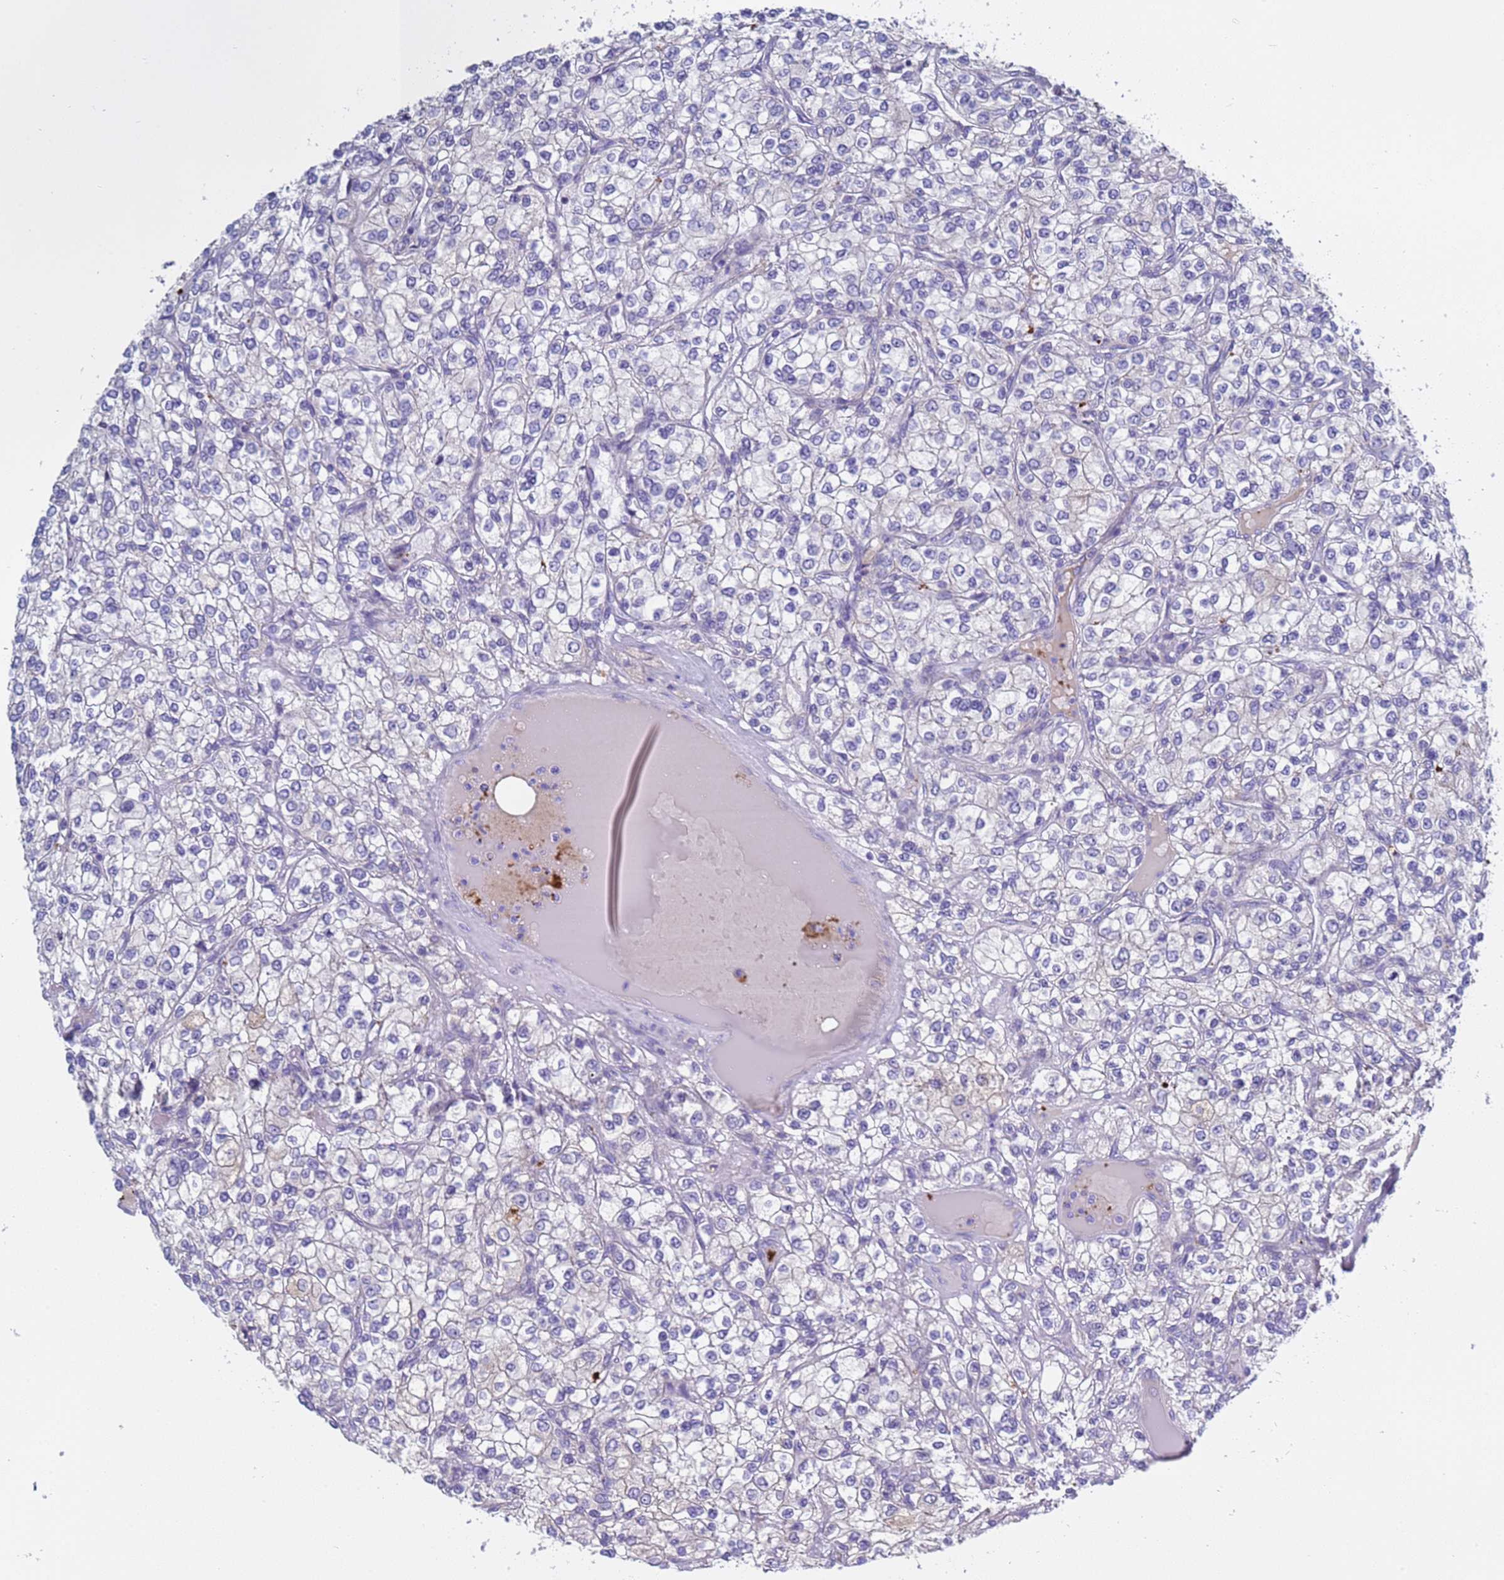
{"staining": {"intensity": "negative", "quantity": "none", "location": "none"}, "tissue": "renal cancer", "cell_type": "Tumor cells", "image_type": "cancer", "snomed": [{"axis": "morphology", "description": "Adenocarcinoma, NOS"}, {"axis": "topography", "description": "Kidney"}], "caption": "High magnification brightfield microscopy of adenocarcinoma (renal) stained with DAB (3,3'-diaminobenzidine) (brown) and counterstained with hematoxylin (blue): tumor cells show no significant staining. (Immunohistochemistry (ihc), brightfield microscopy, high magnification).", "gene": "C4orf46", "patient": {"sex": "male", "age": 80}}